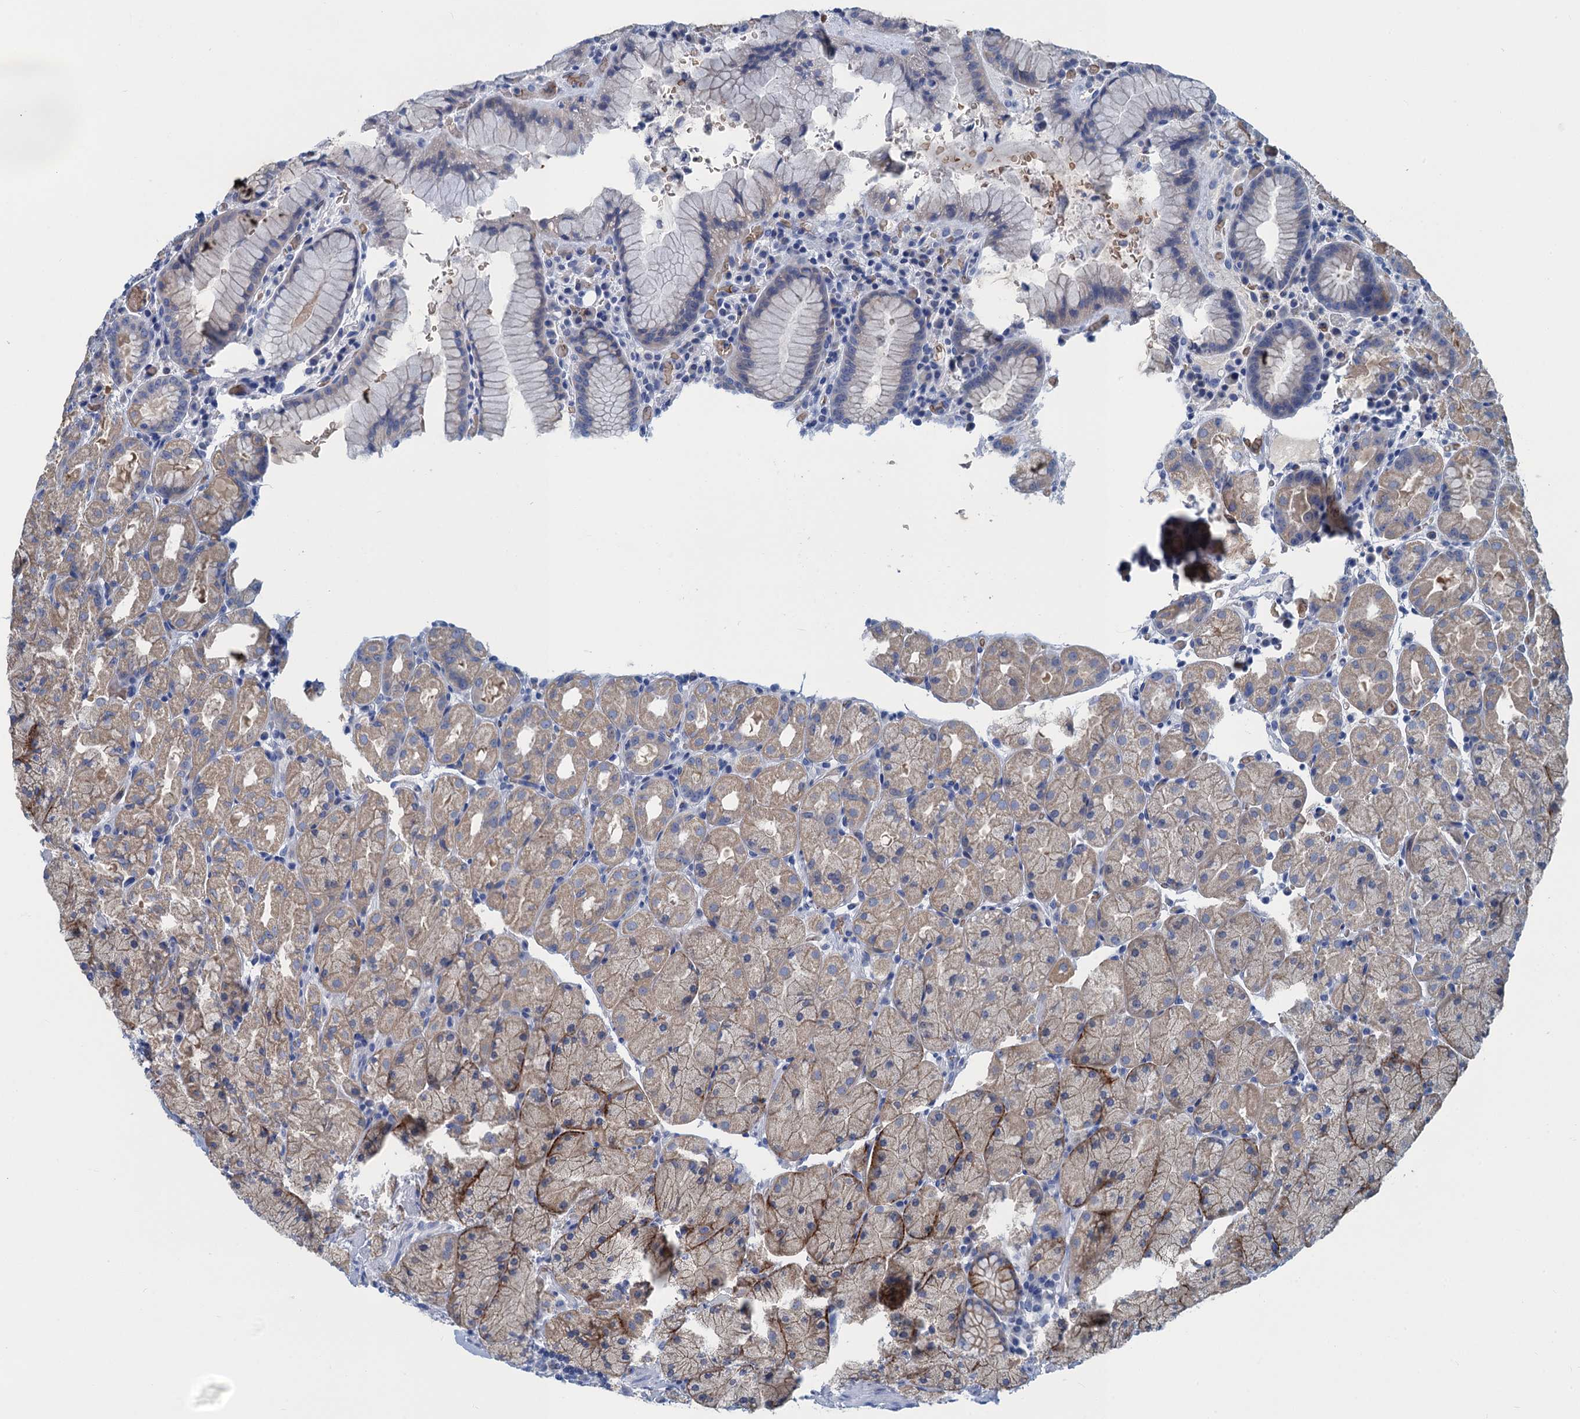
{"staining": {"intensity": "moderate", "quantity": "25%-75%", "location": "cytoplasmic/membranous"}, "tissue": "stomach", "cell_type": "Glandular cells", "image_type": "normal", "snomed": [{"axis": "morphology", "description": "Normal tissue, NOS"}, {"axis": "topography", "description": "Stomach, upper"}, {"axis": "topography", "description": "Stomach, lower"}], "caption": "Stomach was stained to show a protein in brown. There is medium levels of moderate cytoplasmic/membranous staining in about 25%-75% of glandular cells.", "gene": "MYADML2", "patient": {"sex": "male", "age": 80}}